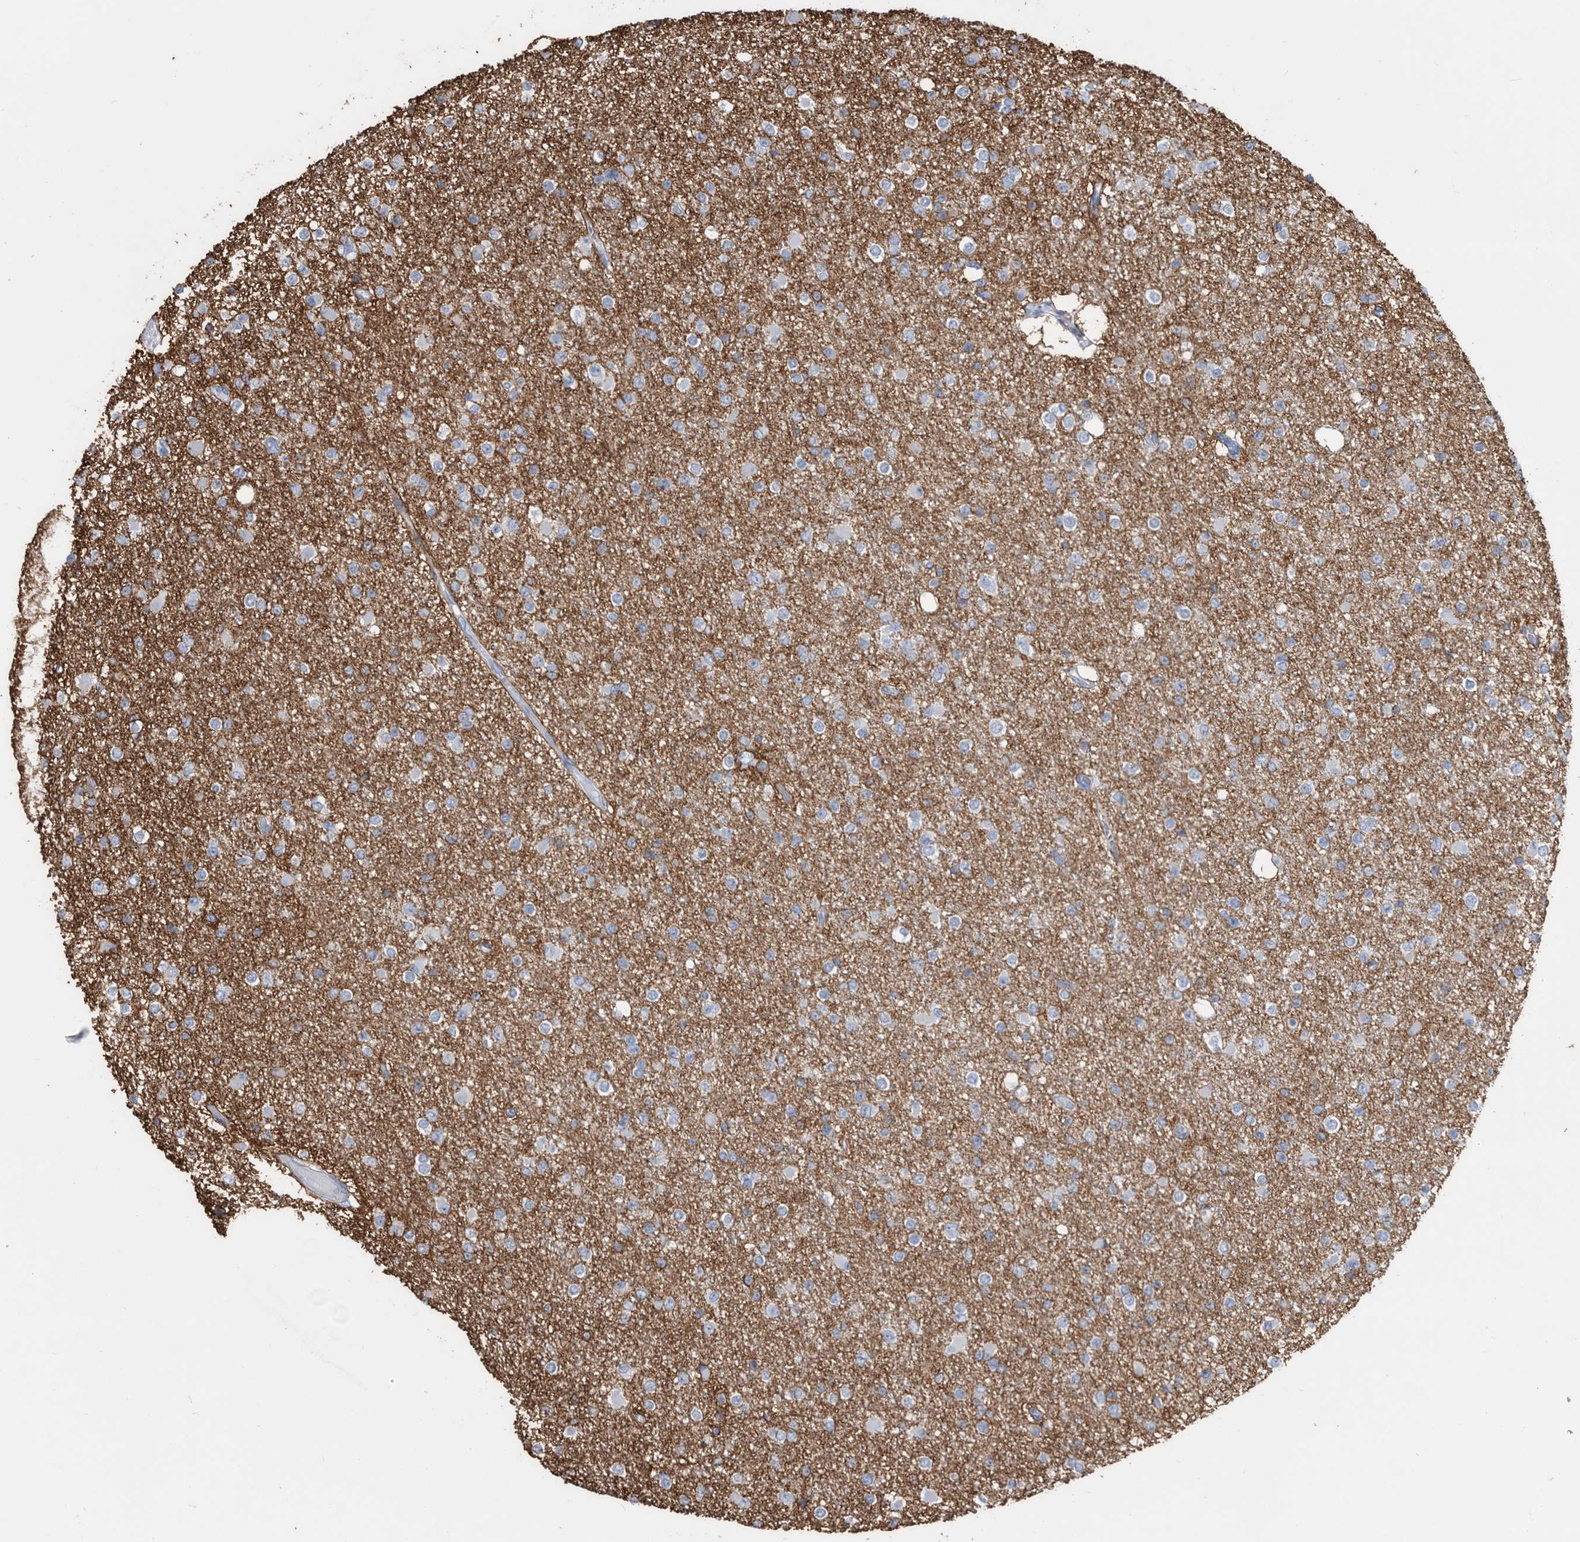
{"staining": {"intensity": "negative", "quantity": "none", "location": "none"}, "tissue": "glioma", "cell_type": "Tumor cells", "image_type": "cancer", "snomed": [{"axis": "morphology", "description": "Glioma, malignant, Low grade"}, {"axis": "topography", "description": "Brain"}], "caption": "Immunohistochemistry micrograph of neoplastic tissue: low-grade glioma (malignant) stained with DAB (3,3'-diaminobenzidine) displays no significant protein positivity in tumor cells.", "gene": "MS4A4A", "patient": {"sex": "female", "age": 22}}